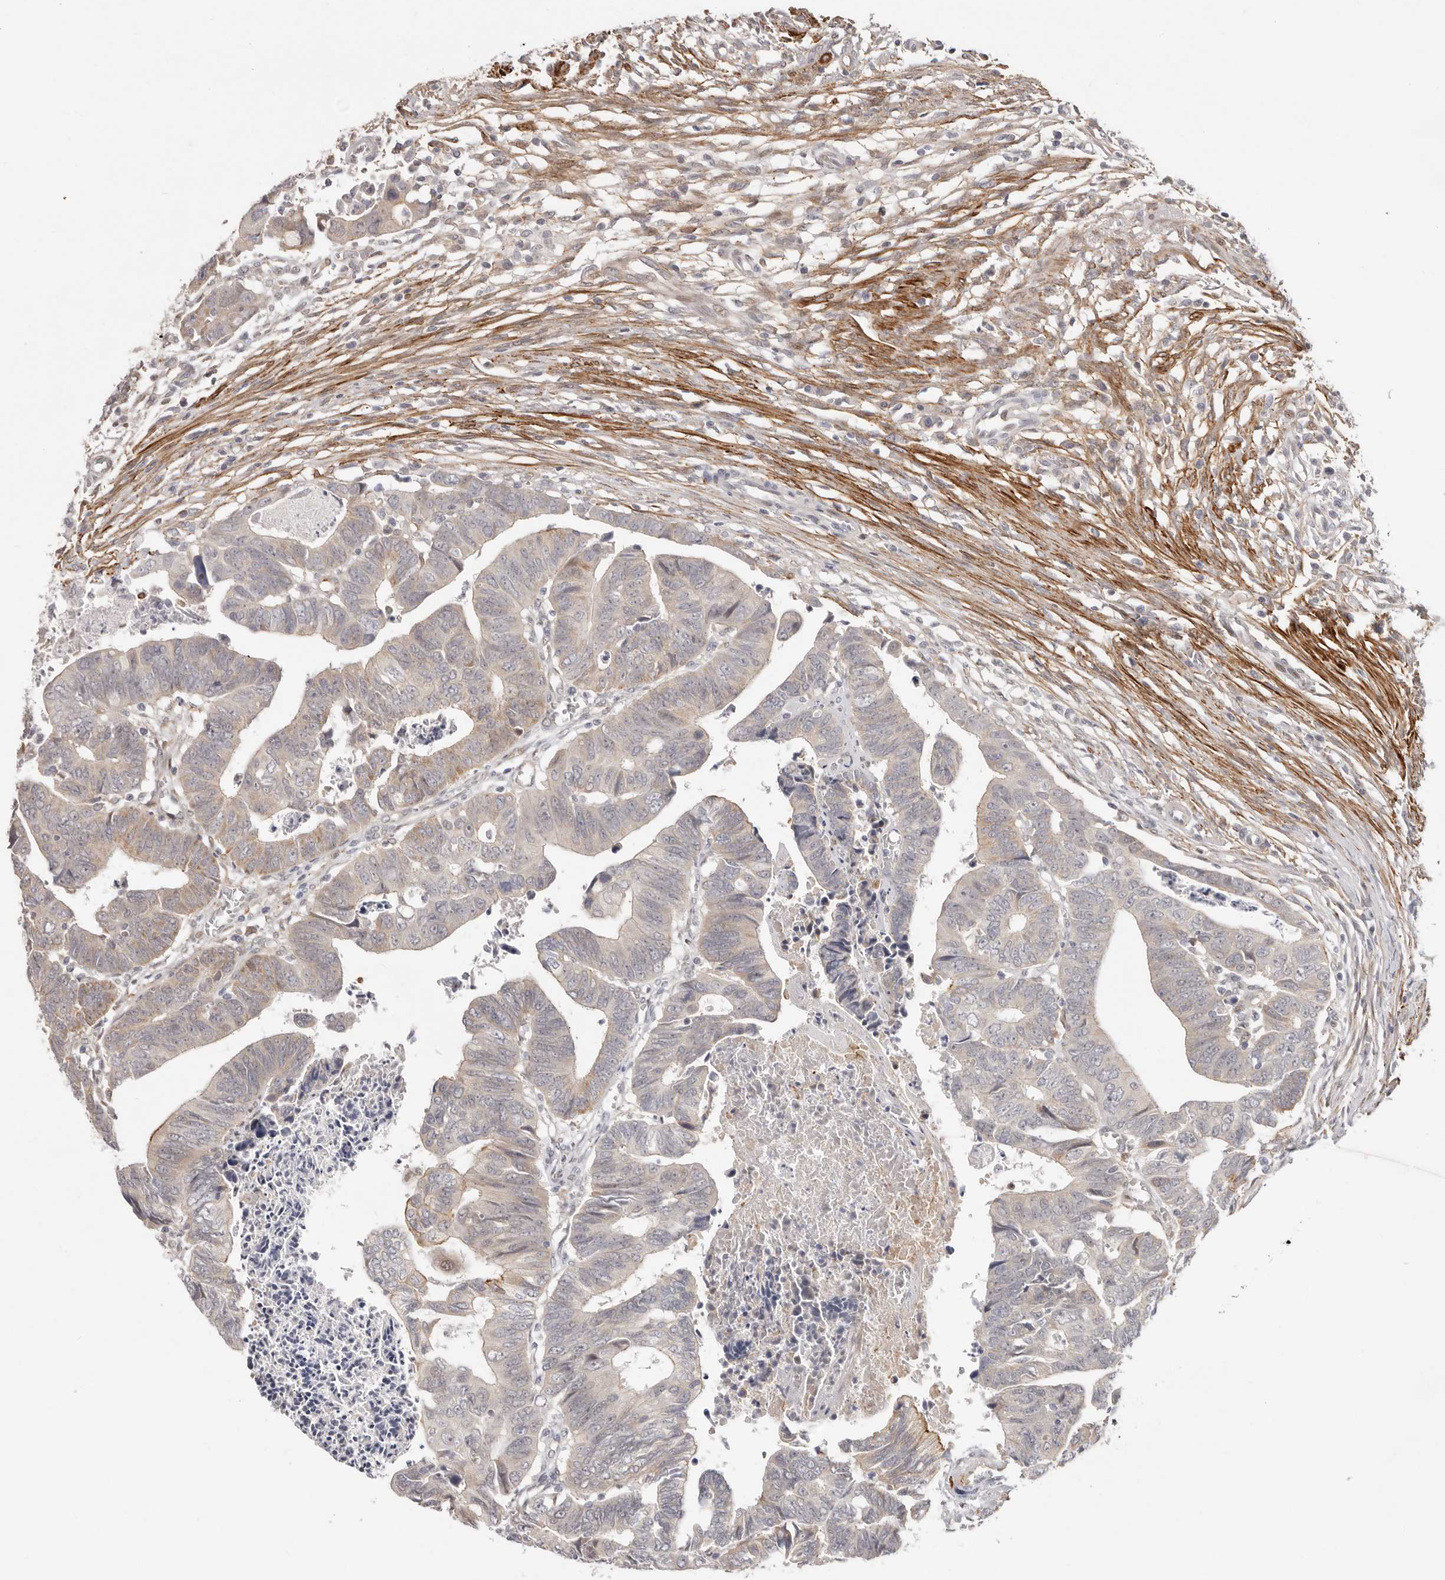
{"staining": {"intensity": "moderate", "quantity": "<25%", "location": "cytoplasmic/membranous"}, "tissue": "colorectal cancer", "cell_type": "Tumor cells", "image_type": "cancer", "snomed": [{"axis": "morphology", "description": "Adenocarcinoma, NOS"}, {"axis": "topography", "description": "Rectum"}], "caption": "Adenocarcinoma (colorectal) stained with IHC exhibits moderate cytoplasmic/membranous expression in about <25% of tumor cells. Nuclei are stained in blue.", "gene": "SZT2", "patient": {"sex": "female", "age": 65}}